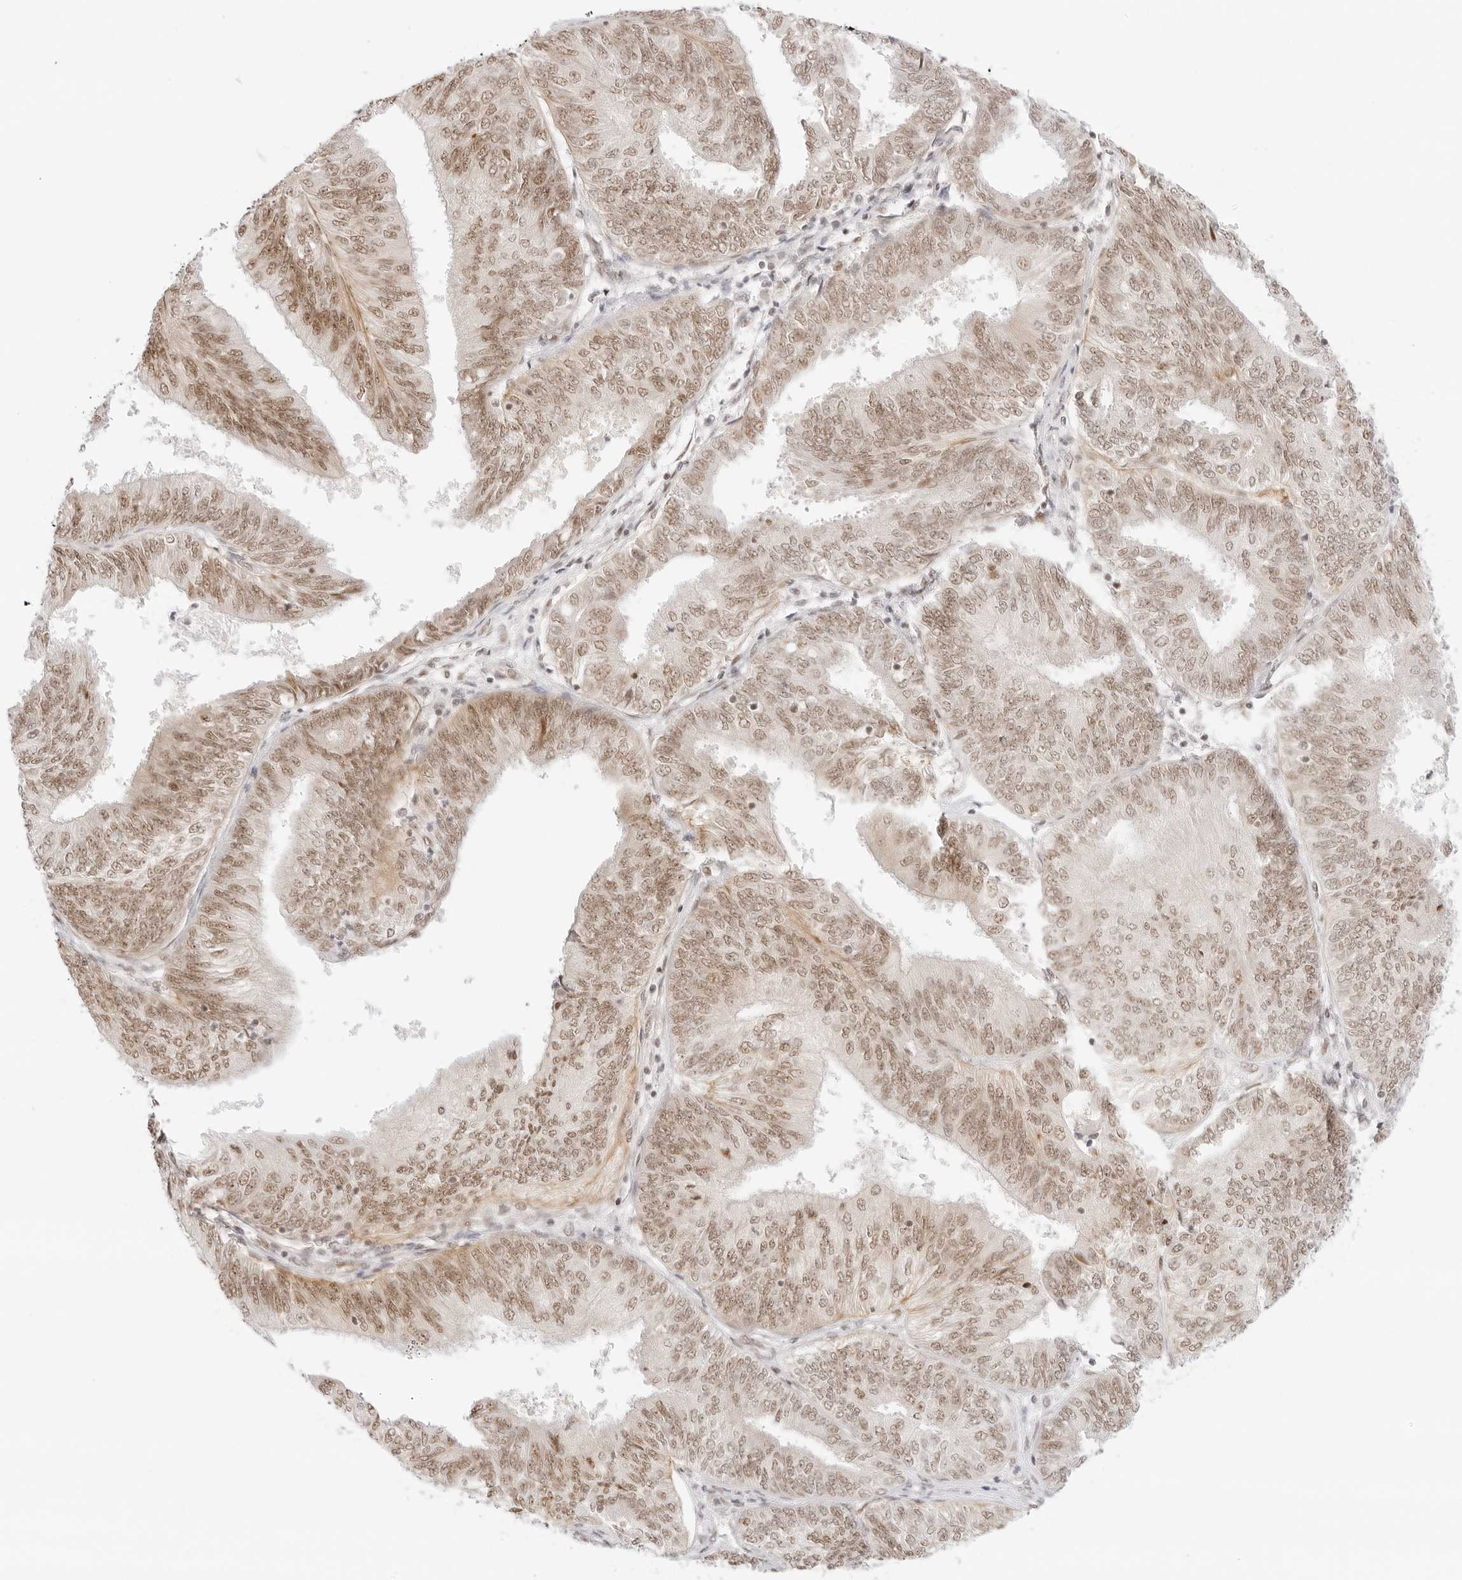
{"staining": {"intensity": "moderate", "quantity": ">75%", "location": "nuclear"}, "tissue": "endometrial cancer", "cell_type": "Tumor cells", "image_type": "cancer", "snomed": [{"axis": "morphology", "description": "Adenocarcinoma, NOS"}, {"axis": "topography", "description": "Endometrium"}], "caption": "Human endometrial adenocarcinoma stained with a brown dye shows moderate nuclear positive expression in about >75% of tumor cells.", "gene": "ITGA6", "patient": {"sex": "female", "age": 58}}